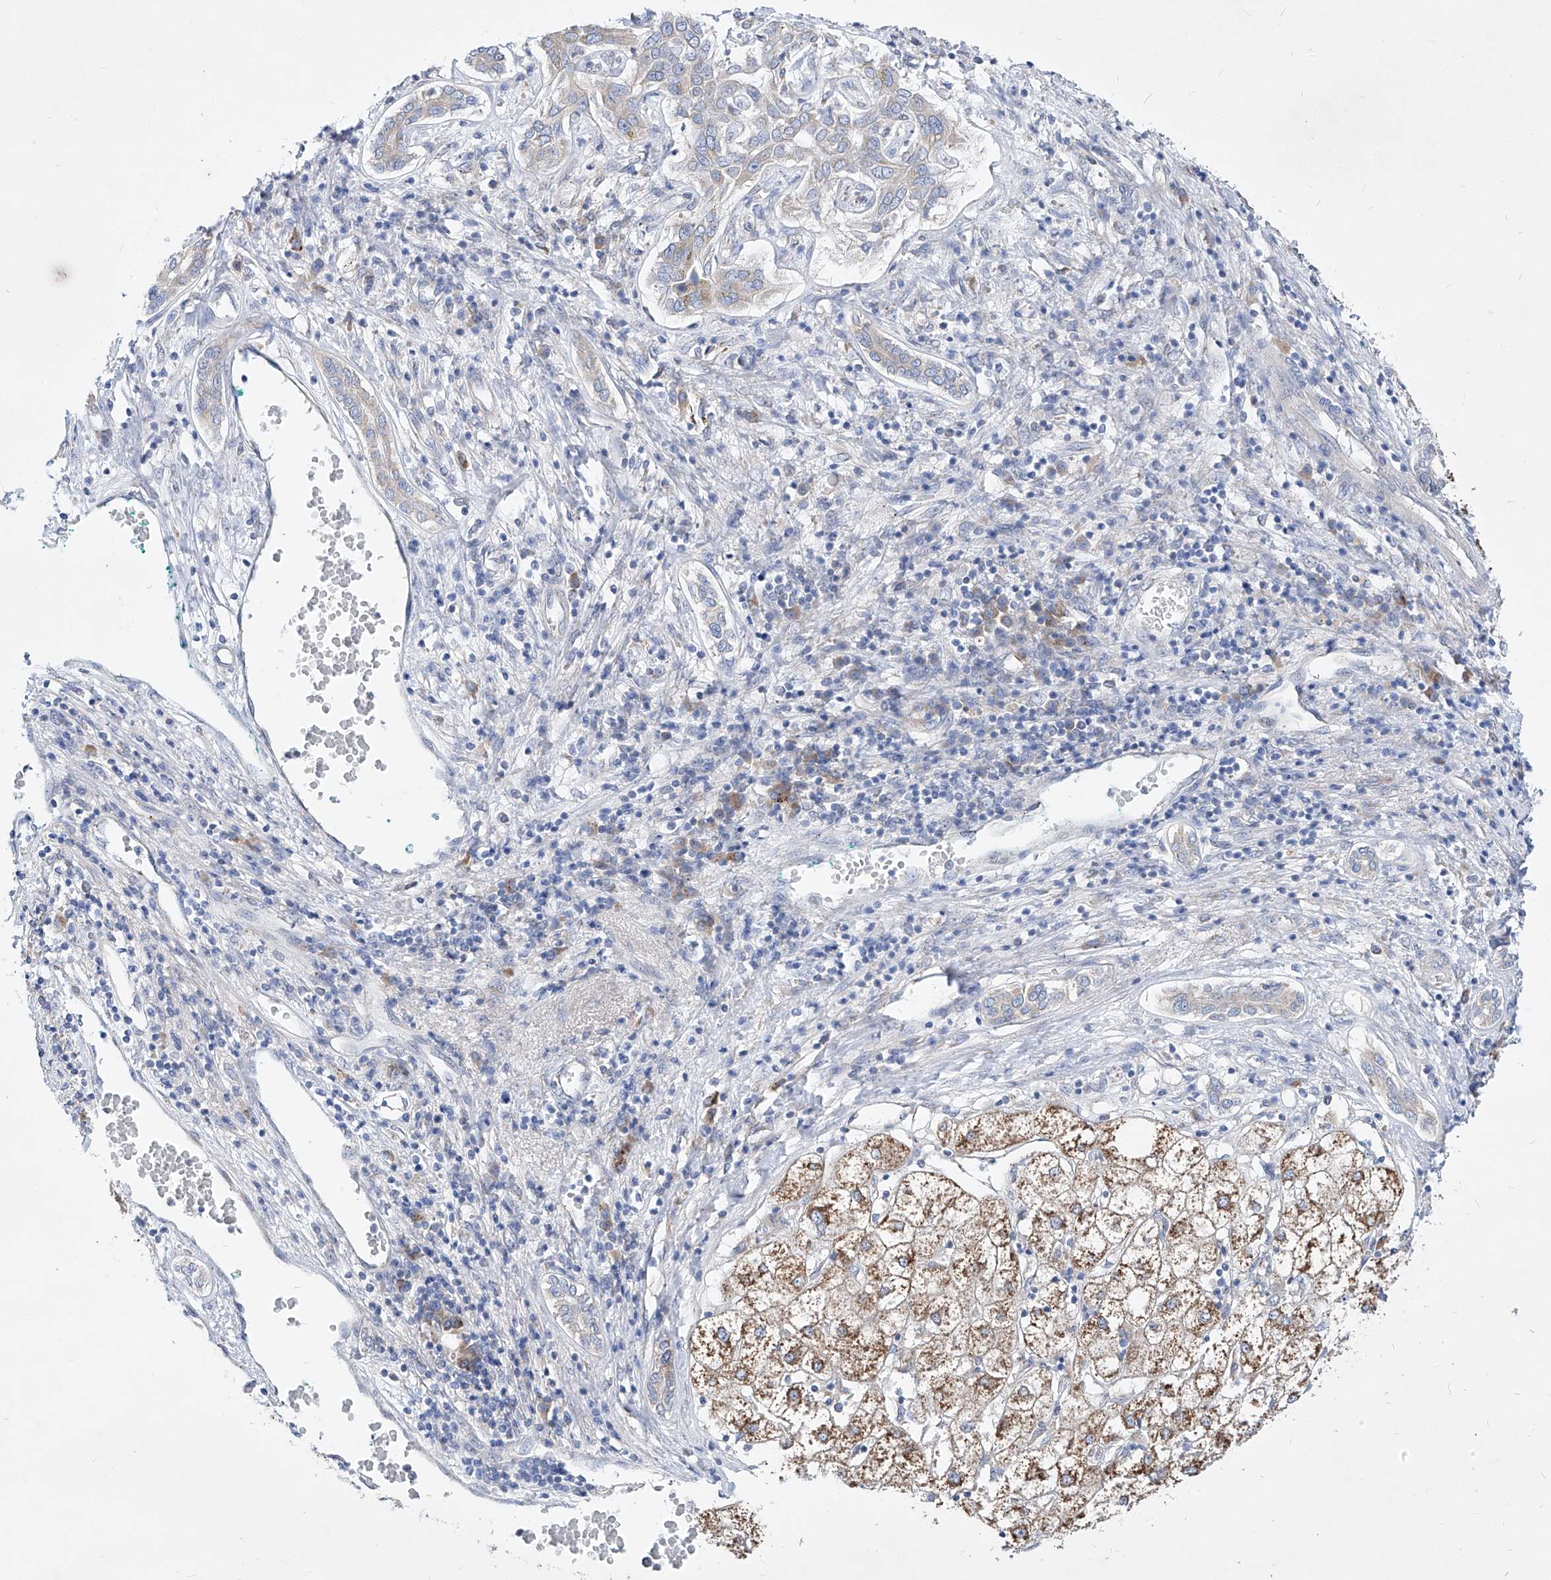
{"staining": {"intensity": "moderate", "quantity": "25%-75%", "location": "cytoplasmic/membranous"}, "tissue": "liver cancer", "cell_type": "Tumor cells", "image_type": "cancer", "snomed": [{"axis": "morphology", "description": "Carcinoma, Hepatocellular, NOS"}, {"axis": "topography", "description": "Liver"}], "caption": "Immunohistochemistry staining of hepatocellular carcinoma (liver), which demonstrates medium levels of moderate cytoplasmic/membranous positivity in about 25%-75% of tumor cells indicating moderate cytoplasmic/membranous protein positivity. The staining was performed using DAB (3,3'-diaminobenzidine) (brown) for protein detection and nuclei were counterstained in hematoxylin (blue).", "gene": "UFL1", "patient": {"sex": "male", "age": 65}}